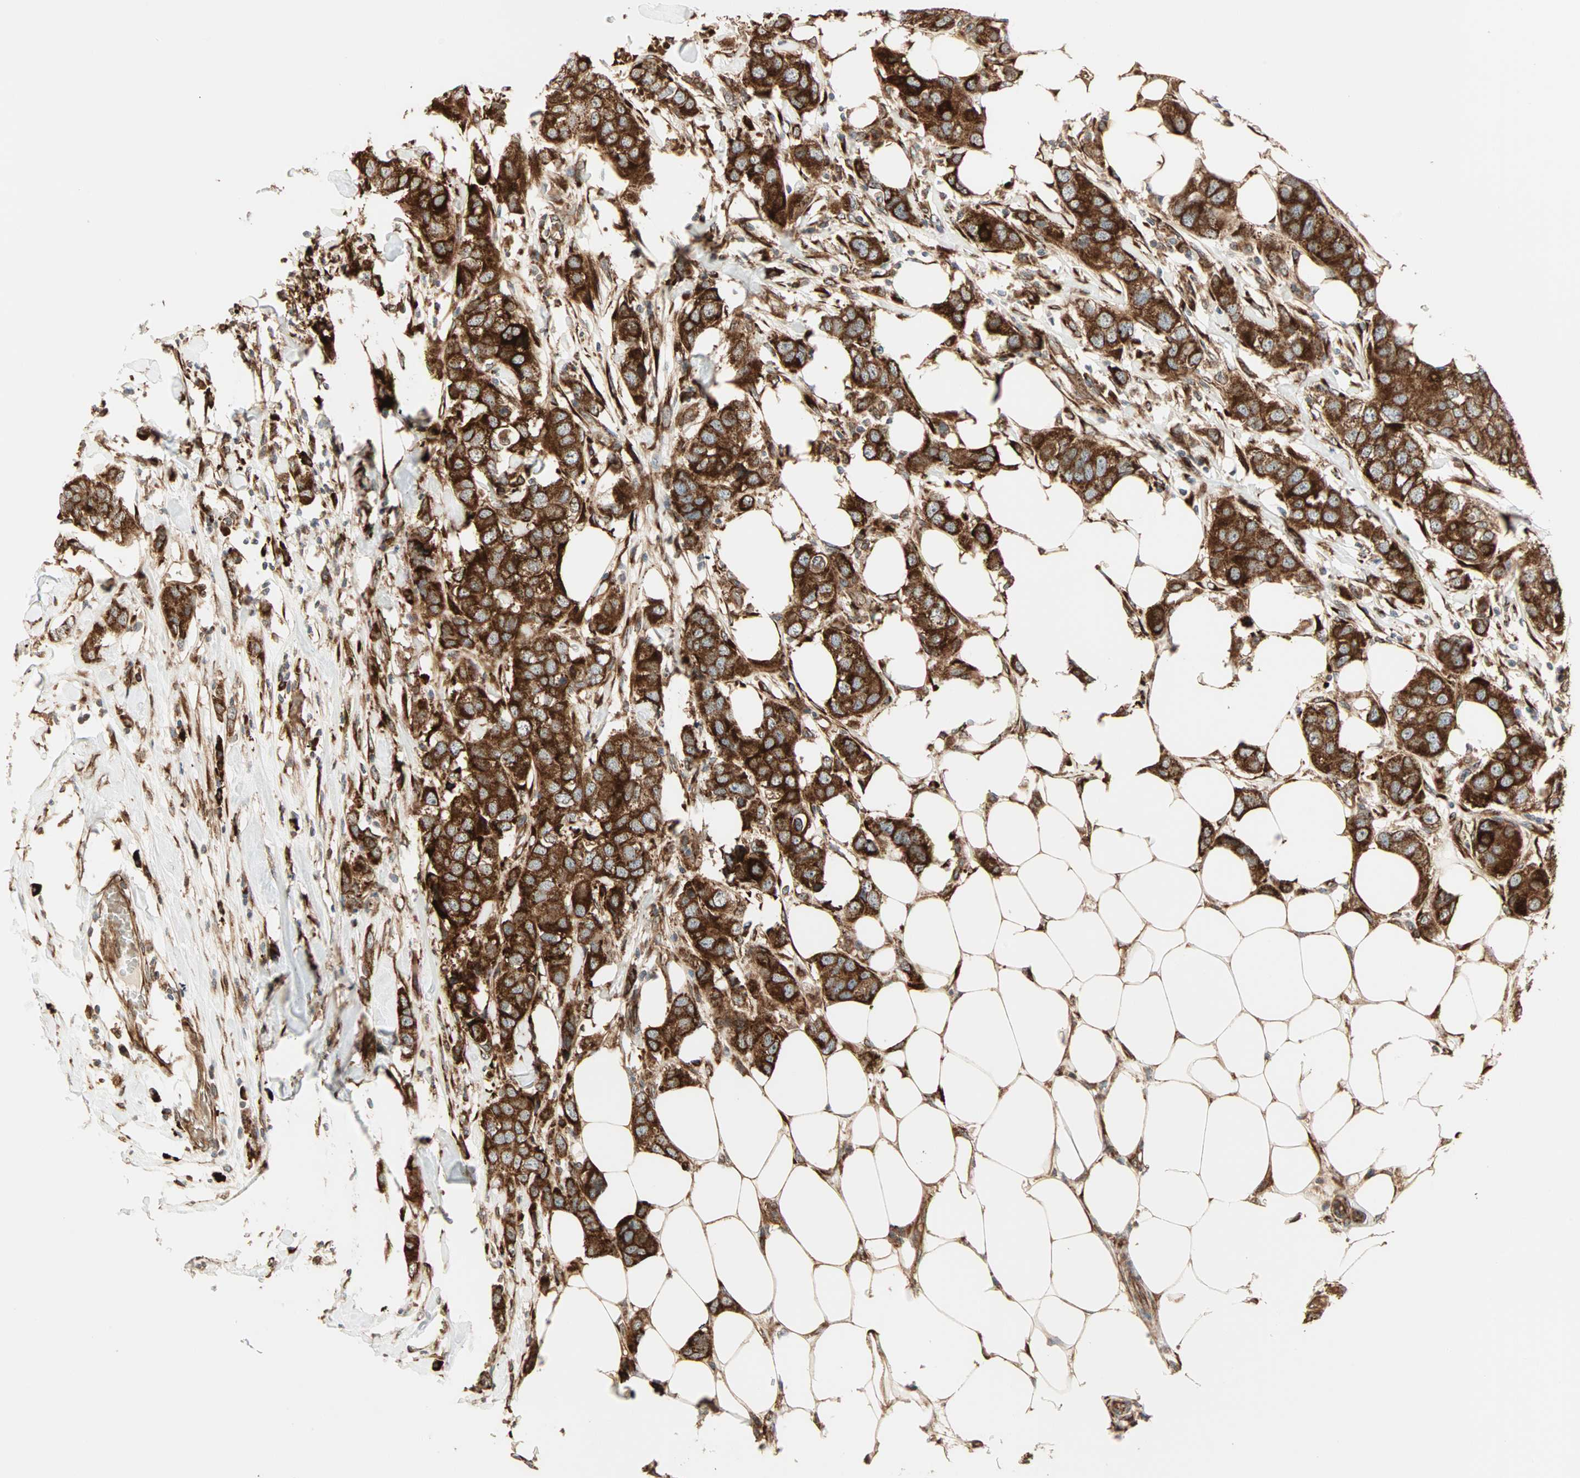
{"staining": {"intensity": "strong", "quantity": ">75%", "location": "cytoplasmic/membranous"}, "tissue": "breast cancer", "cell_type": "Tumor cells", "image_type": "cancer", "snomed": [{"axis": "morphology", "description": "Duct carcinoma"}, {"axis": "topography", "description": "Breast"}], "caption": "IHC of human breast cancer displays high levels of strong cytoplasmic/membranous expression in approximately >75% of tumor cells.", "gene": "P4HA1", "patient": {"sex": "female", "age": 50}}